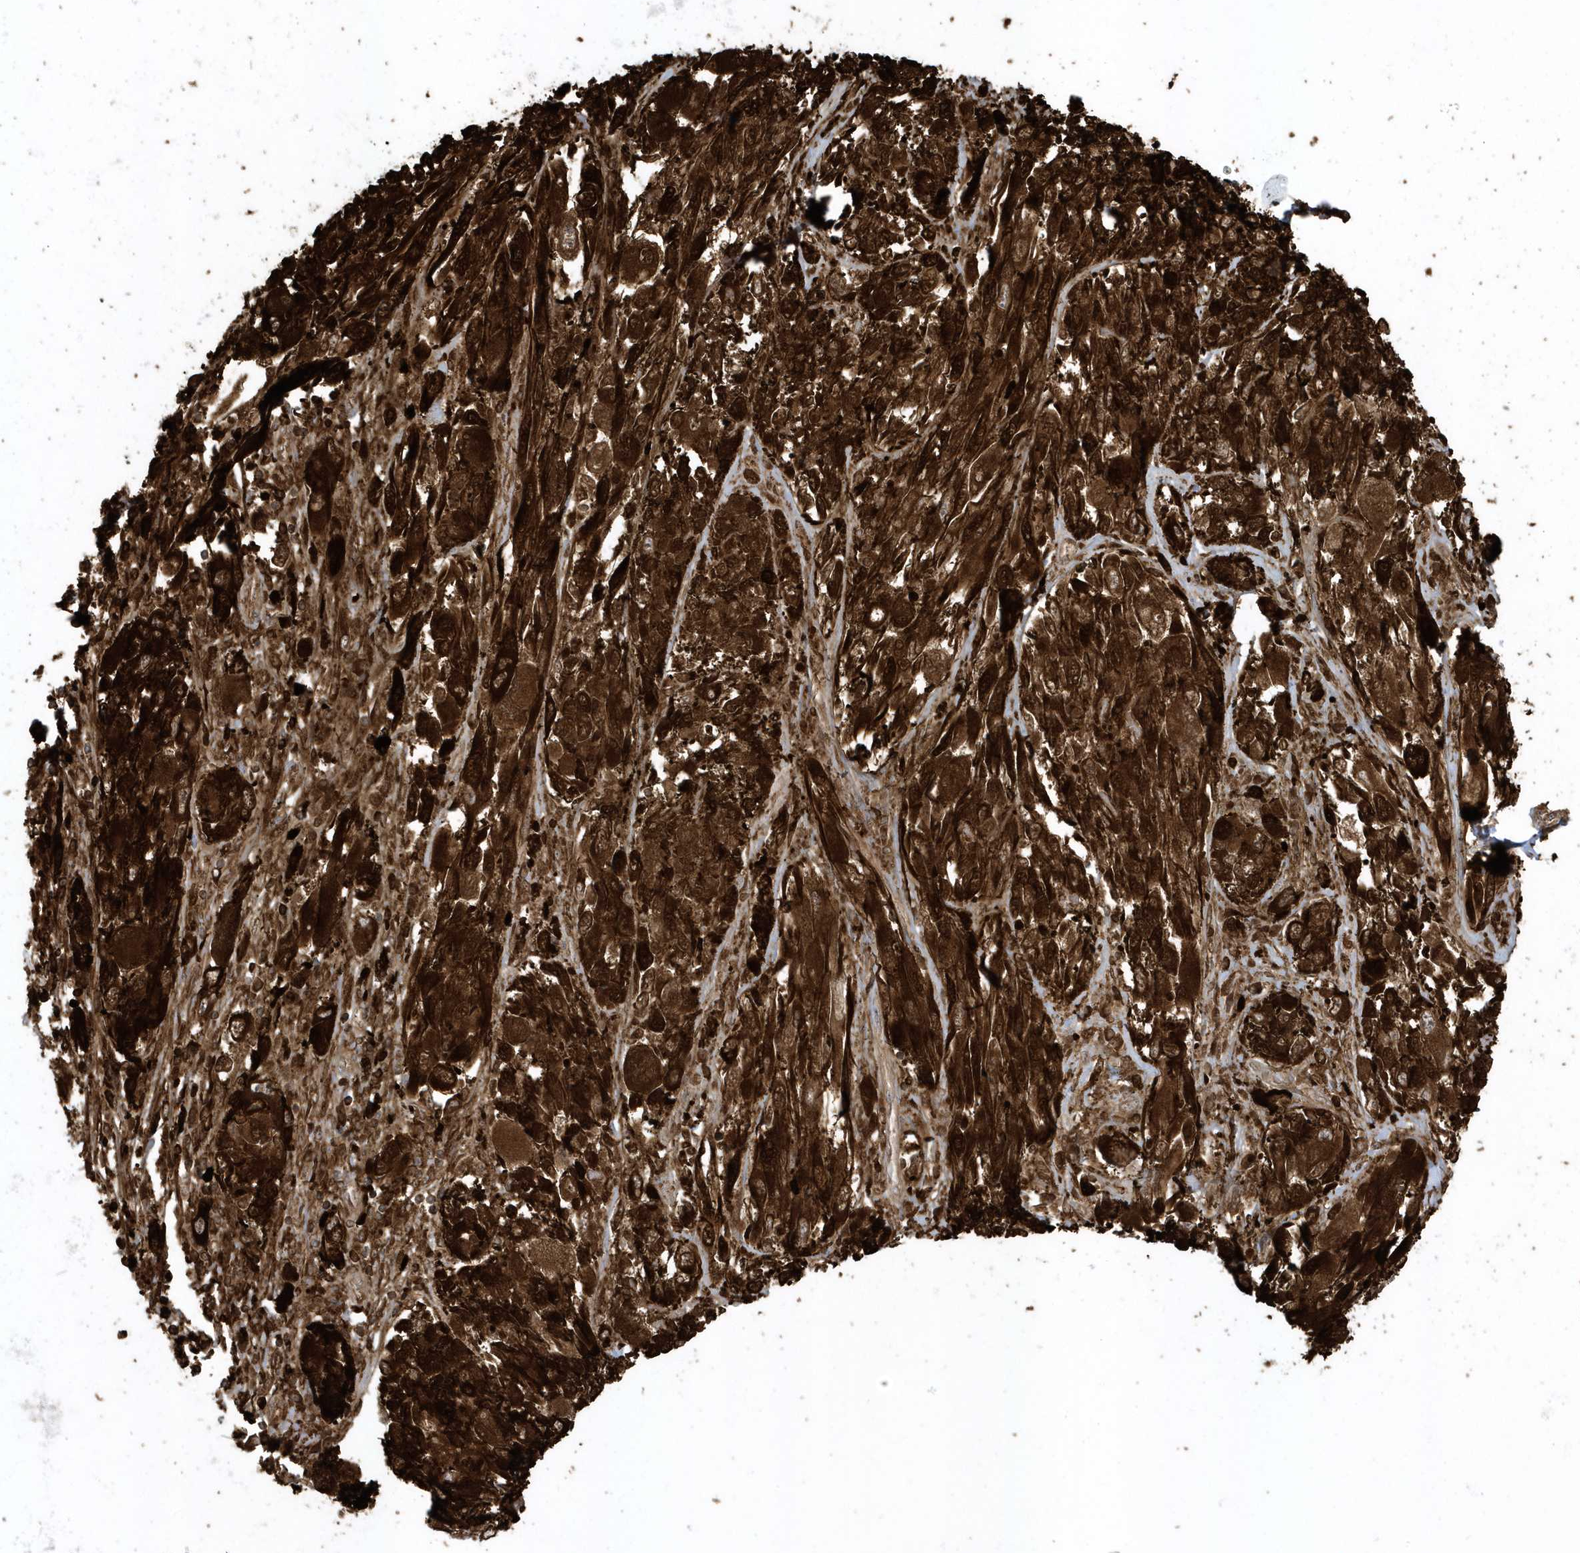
{"staining": {"intensity": "strong", "quantity": ">75%", "location": "cytoplasmic/membranous"}, "tissue": "melanoma", "cell_type": "Tumor cells", "image_type": "cancer", "snomed": [{"axis": "morphology", "description": "Malignant melanoma, NOS"}, {"axis": "topography", "description": "Skin"}], "caption": "Human melanoma stained with a protein marker displays strong staining in tumor cells.", "gene": "CLCN6", "patient": {"sex": "female", "age": 91}}